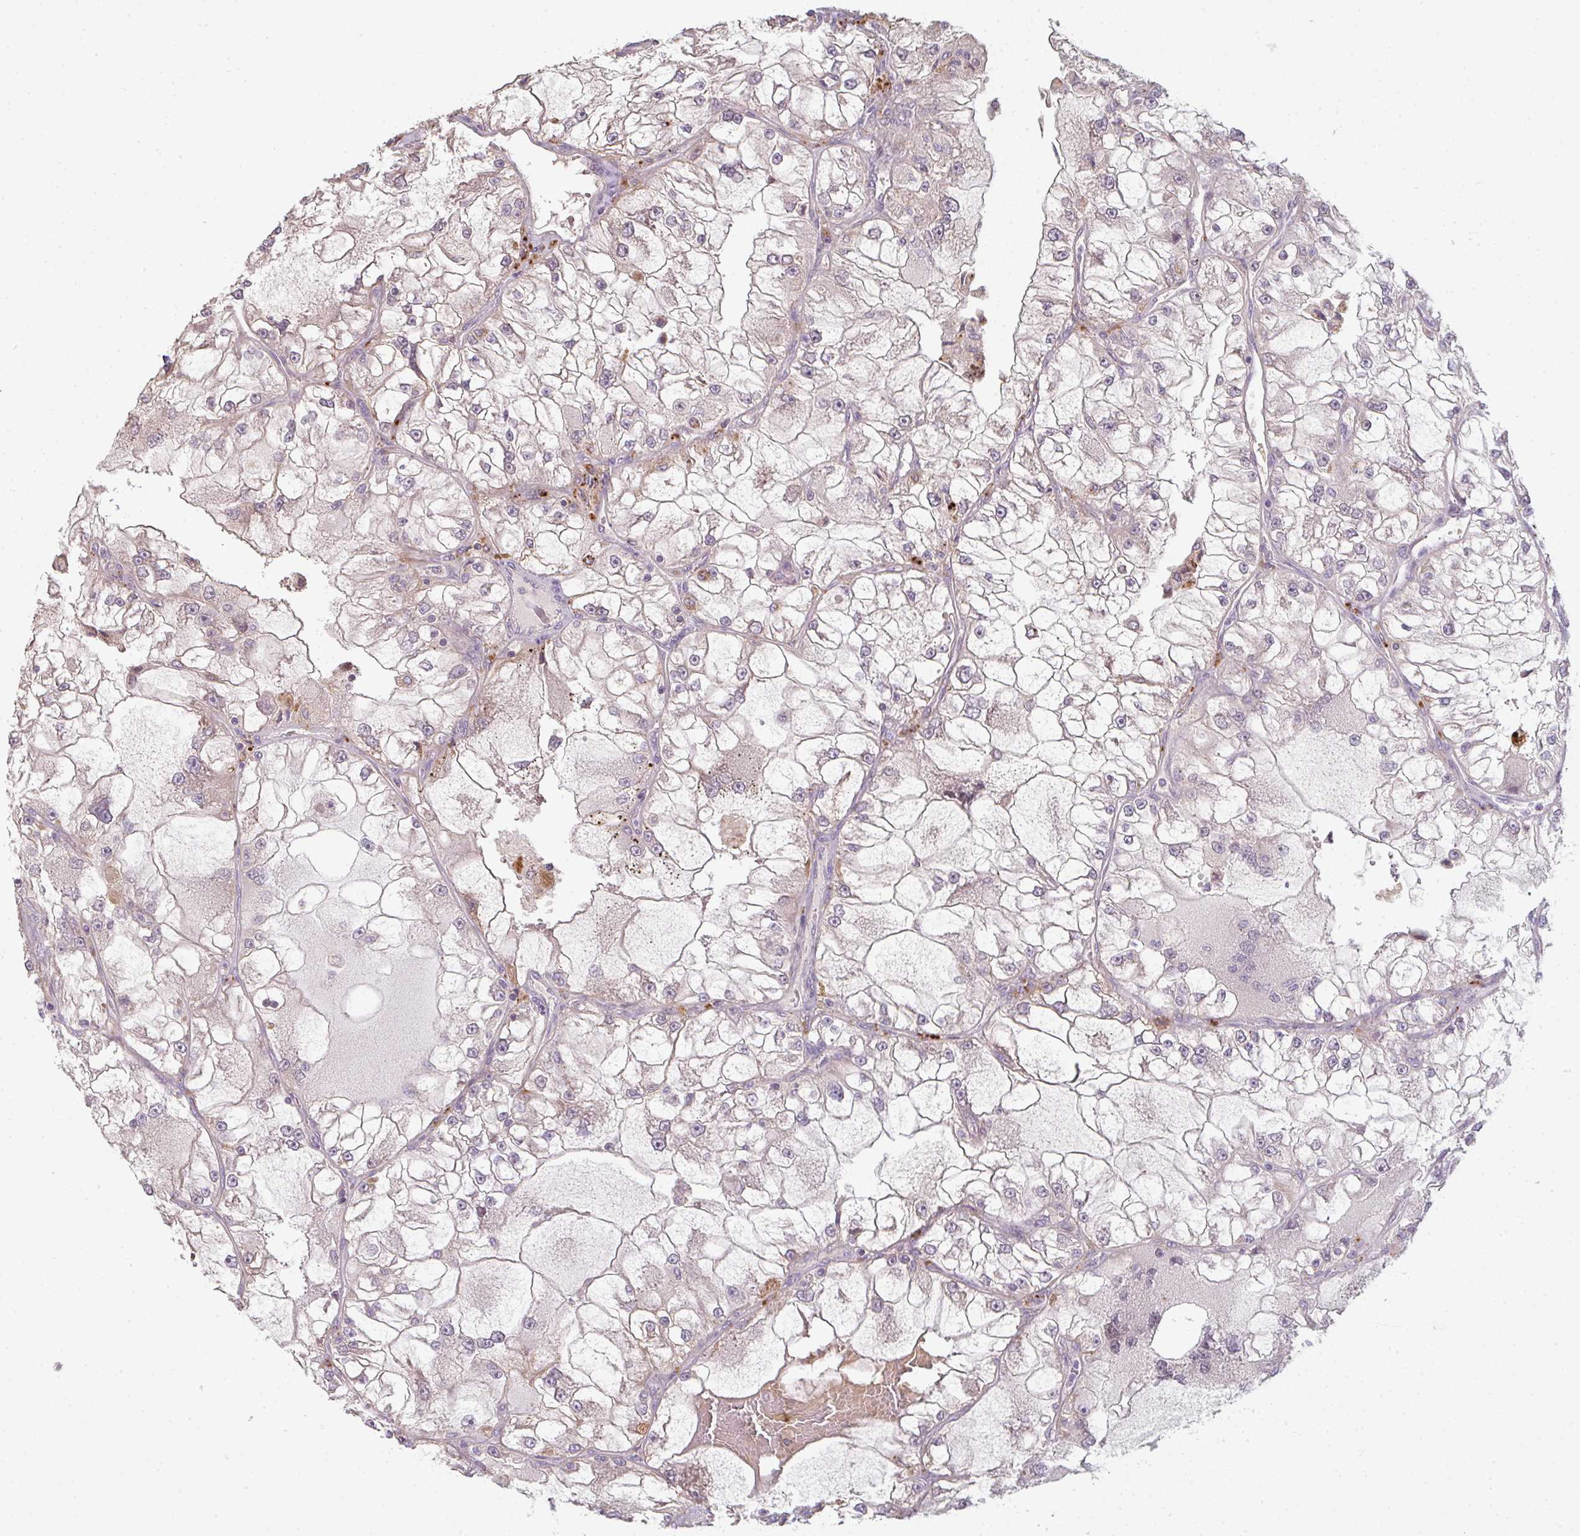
{"staining": {"intensity": "negative", "quantity": "none", "location": "none"}, "tissue": "renal cancer", "cell_type": "Tumor cells", "image_type": "cancer", "snomed": [{"axis": "morphology", "description": "Adenocarcinoma, NOS"}, {"axis": "topography", "description": "Kidney"}], "caption": "Tumor cells are negative for protein expression in human renal cancer (adenocarcinoma). (DAB (3,3'-diaminobenzidine) immunohistochemistry with hematoxylin counter stain).", "gene": "TMEM237", "patient": {"sex": "female", "age": 72}}